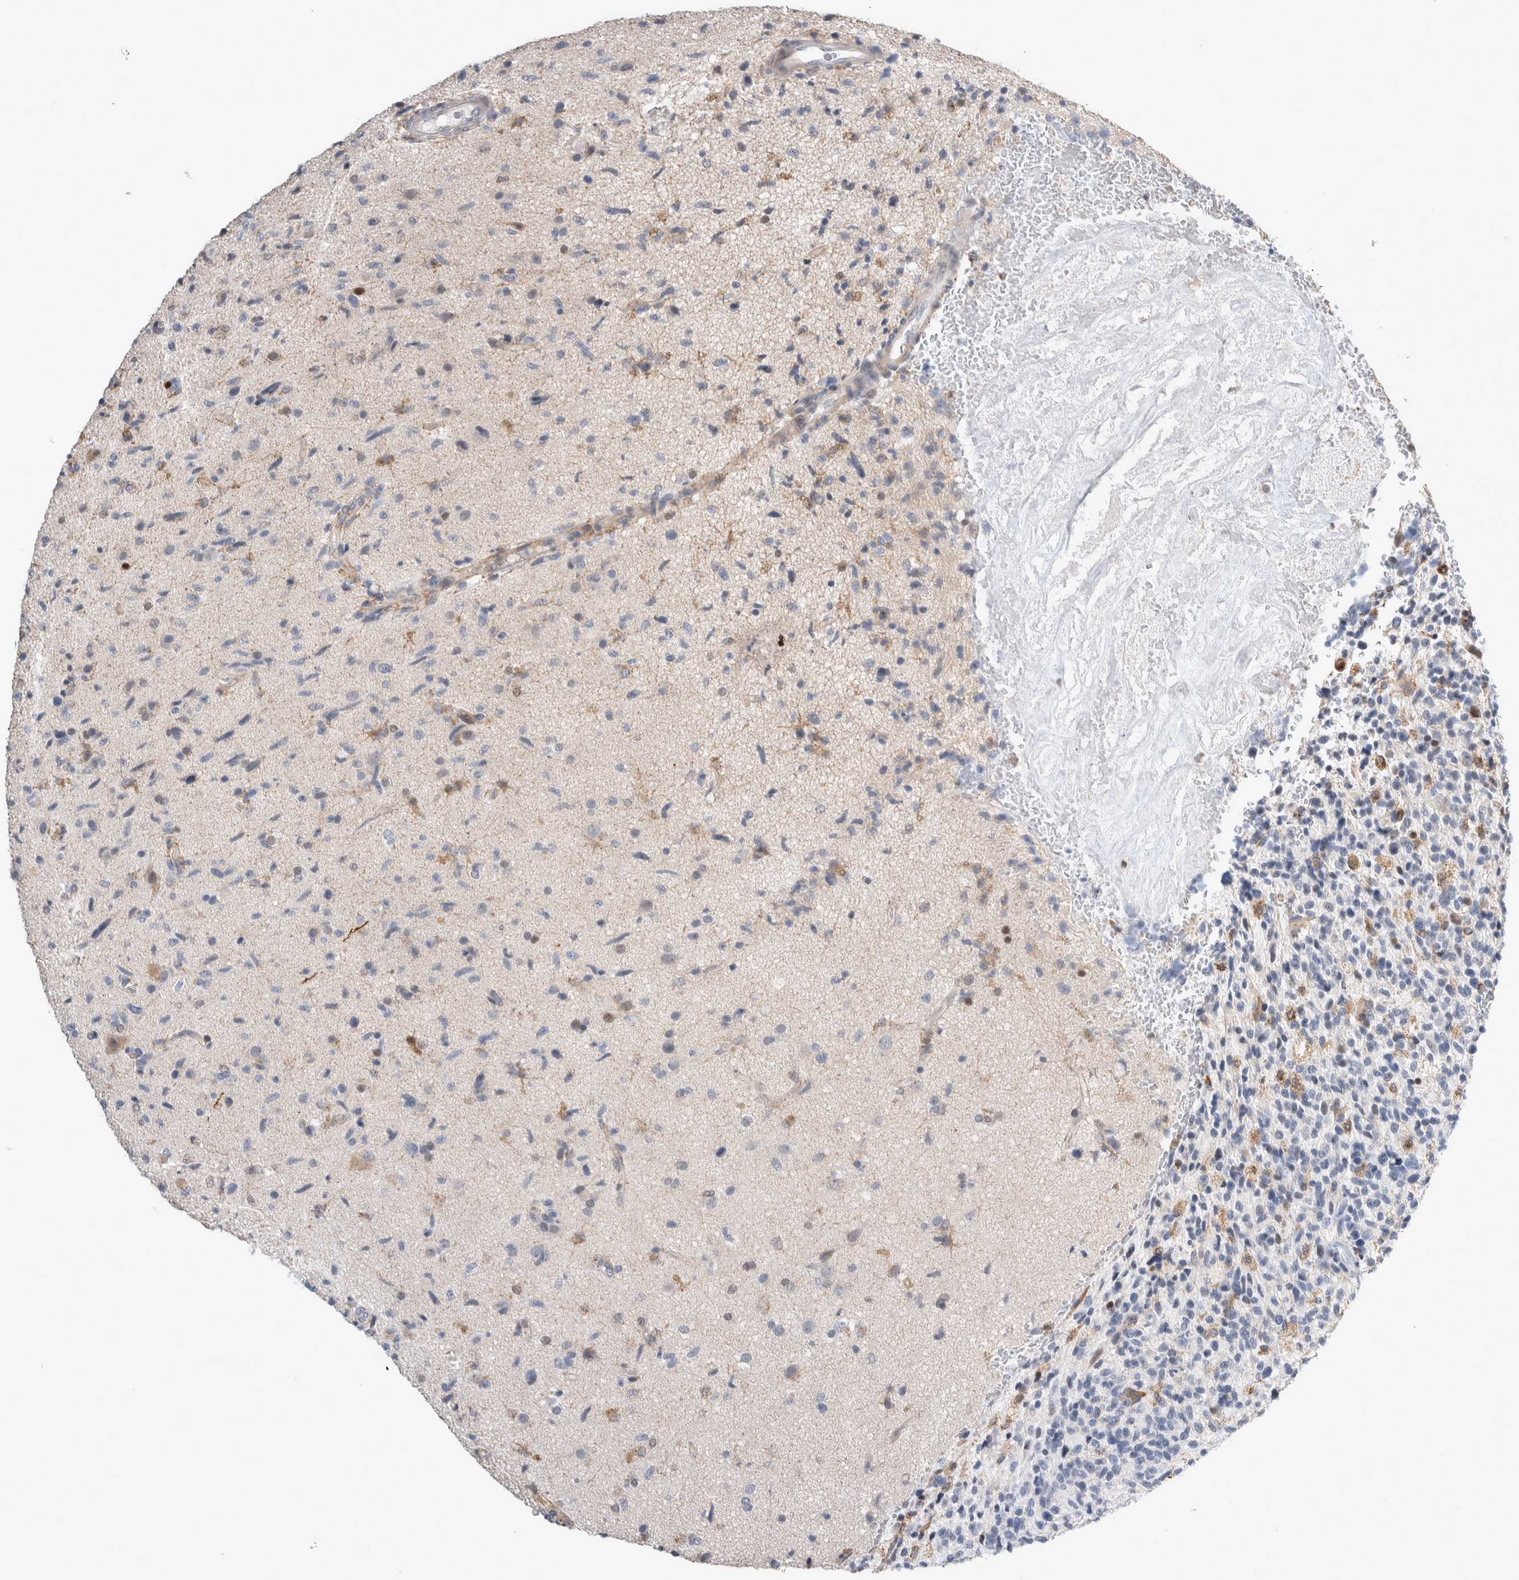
{"staining": {"intensity": "weak", "quantity": "<25%", "location": "cytoplasmic/membranous"}, "tissue": "glioma", "cell_type": "Tumor cells", "image_type": "cancer", "snomed": [{"axis": "morphology", "description": "Glioma, malignant, High grade"}, {"axis": "topography", "description": "Brain"}], "caption": "A high-resolution image shows IHC staining of glioma, which displays no significant positivity in tumor cells. (DAB IHC, high magnification).", "gene": "AGMAT", "patient": {"sex": "male", "age": 72}}